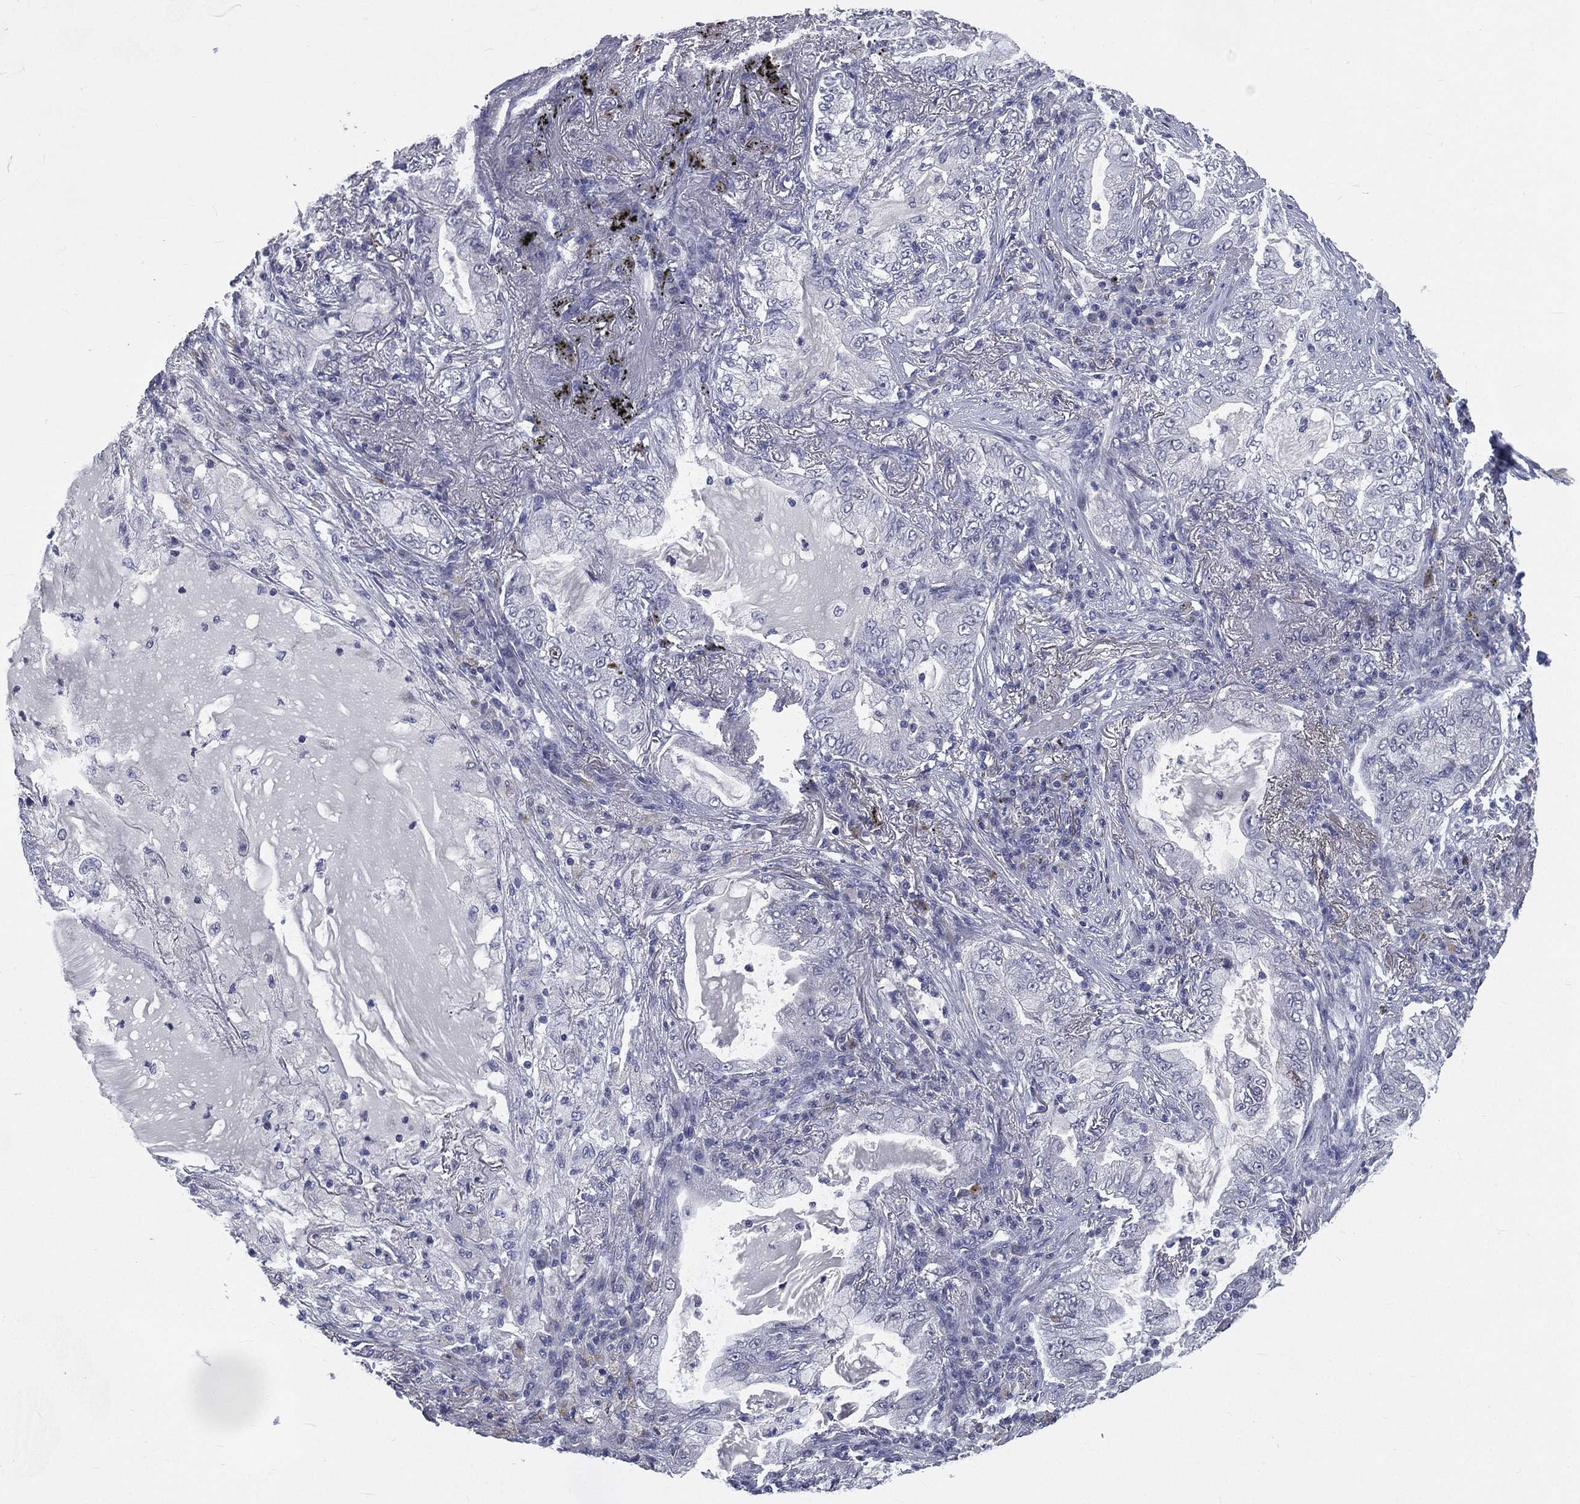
{"staining": {"intensity": "negative", "quantity": "none", "location": "none"}, "tissue": "lung cancer", "cell_type": "Tumor cells", "image_type": "cancer", "snomed": [{"axis": "morphology", "description": "Adenocarcinoma, NOS"}, {"axis": "topography", "description": "Lung"}], "caption": "The image shows no significant expression in tumor cells of adenocarcinoma (lung).", "gene": "IFT27", "patient": {"sex": "female", "age": 73}}